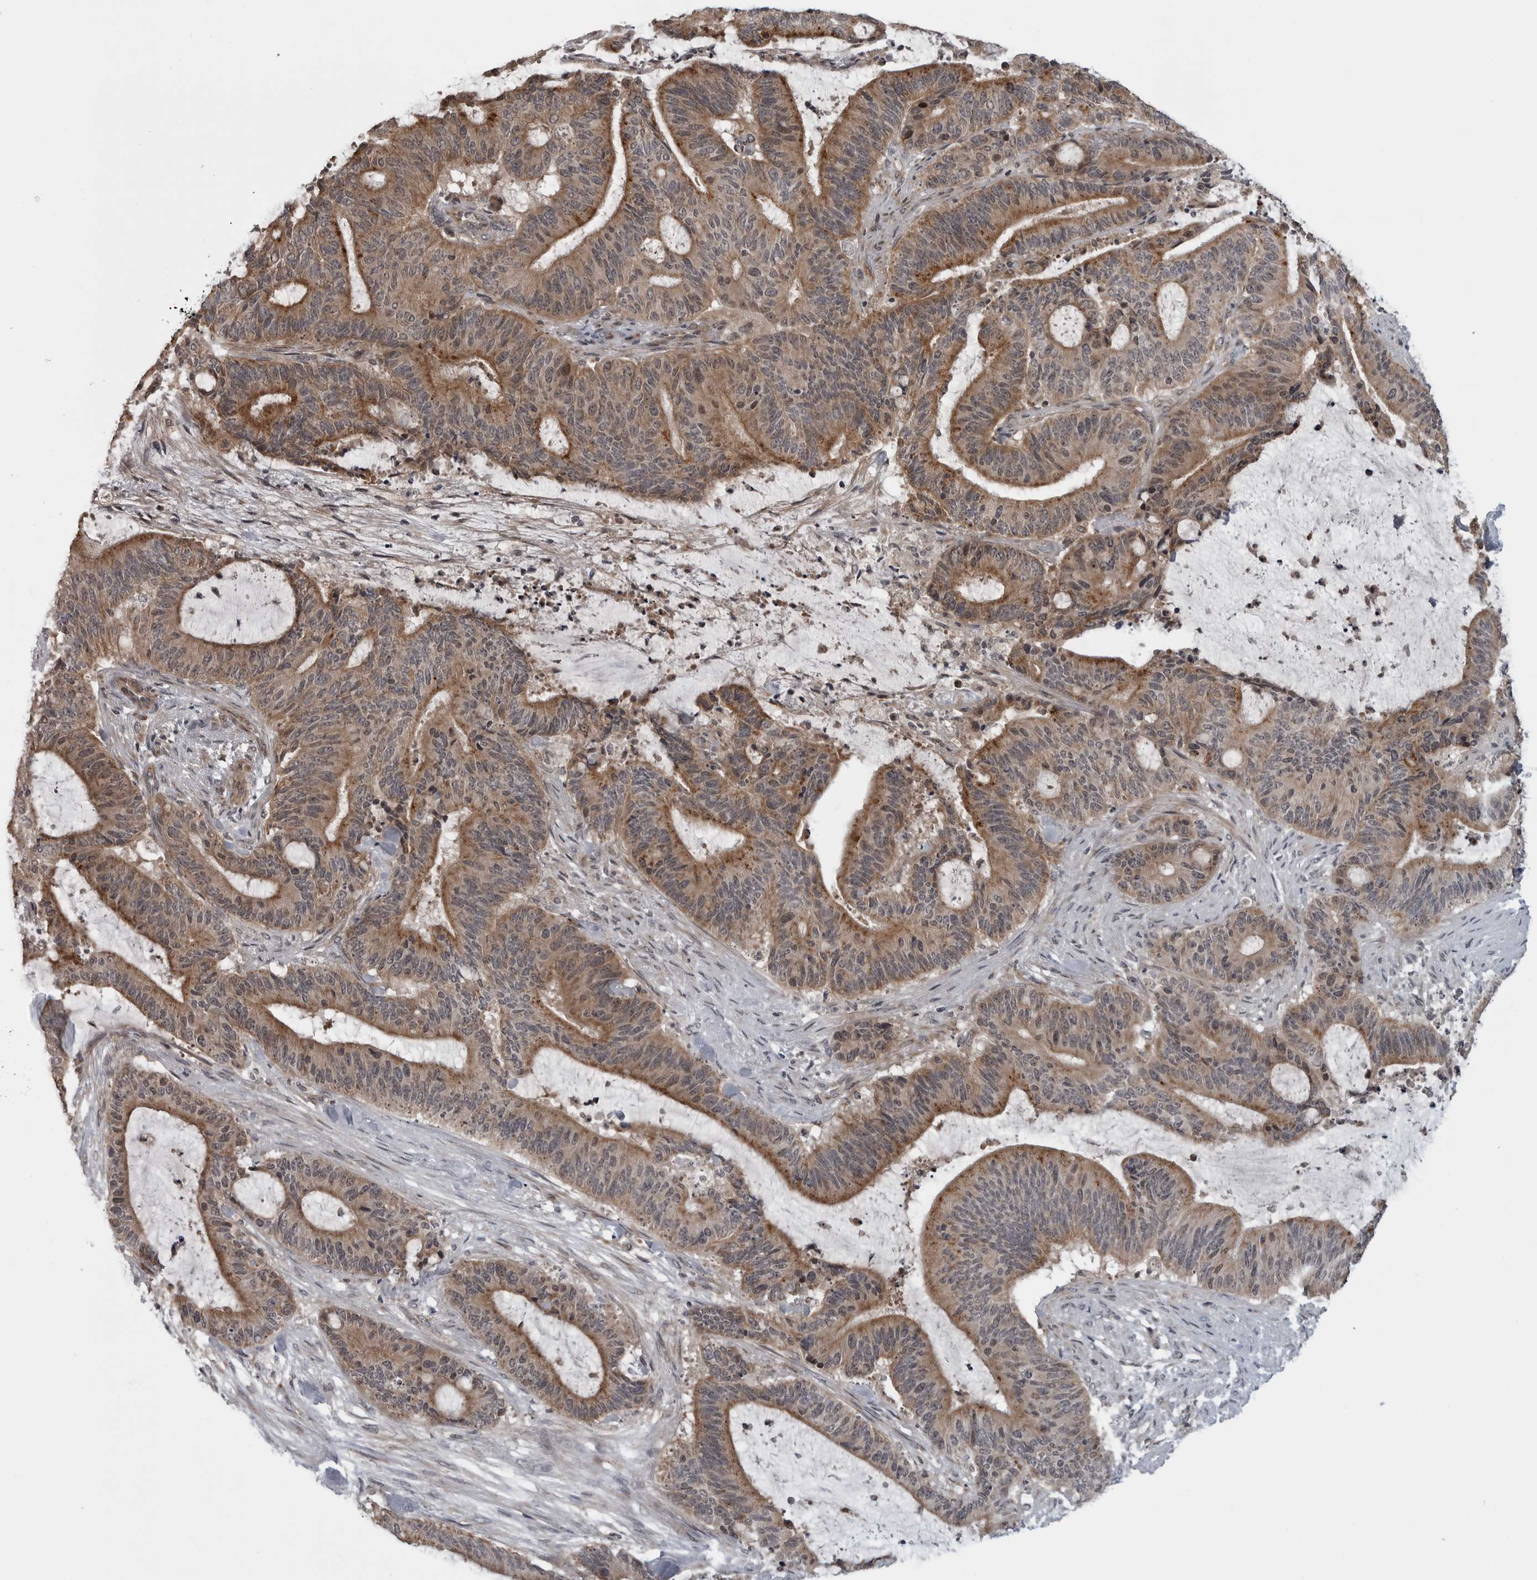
{"staining": {"intensity": "moderate", "quantity": ">75%", "location": "cytoplasmic/membranous"}, "tissue": "liver cancer", "cell_type": "Tumor cells", "image_type": "cancer", "snomed": [{"axis": "morphology", "description": "Normal tissue, NOS"}, {"axis": "morphology", "description": "Cholangiocarcinoma"}, {"axis": "topography", "description": "Liver"}, {"axis": "topography", "description": "Peripheral nerve tissue"}], "caption": "An IHC photomicrograph of neoplastic tissue is shown. Protein staining in brown shows moderate cytoplasmic/membranous positivity in liver cancer (cholangiocarcinoma) within tumor cells. Immunohistochemistry (ihc) stains the protein in brown and the nuclei are stained blue.", "gene": "FAAP100", "patient": {"sex": "female", "age": 73}}